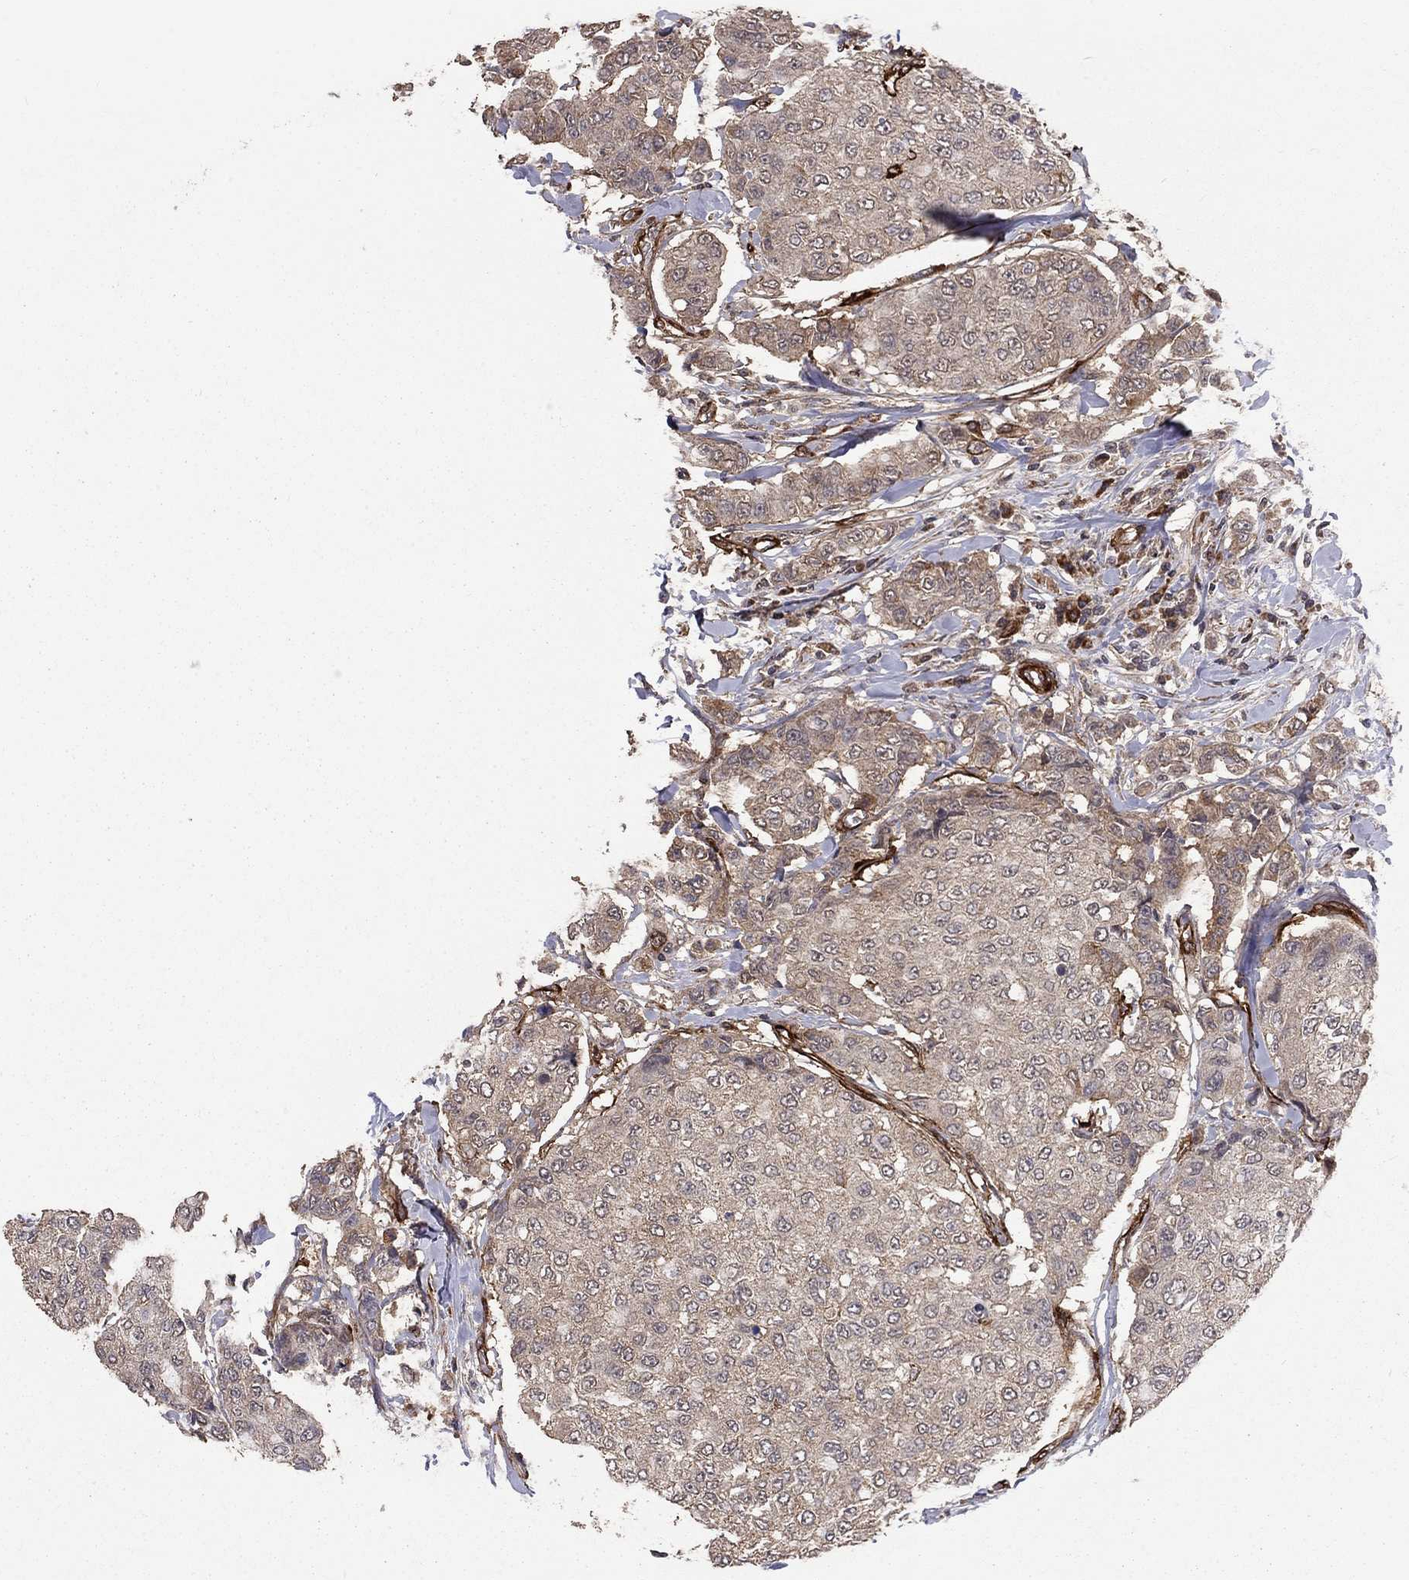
{"staining": {"intensity": "negative", "quantity": "none", "location": "none"}, "tissue": "breast cancer", "cell_type": "Tumor cells", "image_type": "cancer", "snomed": [{"axis": "morphology", "description": "Duct carcinoma"}, {"axis": "topography", "description": "Breast"}], "caption": "Photomicrograph shows no significant protein expression in tumor cells of breast cancer (infiltrating ductal carcinoma). (Brightfield microscopy of DAB IHC at high magnification).", "gene": "COL18A1", "patient": {"sex": "female", "age": 27}}